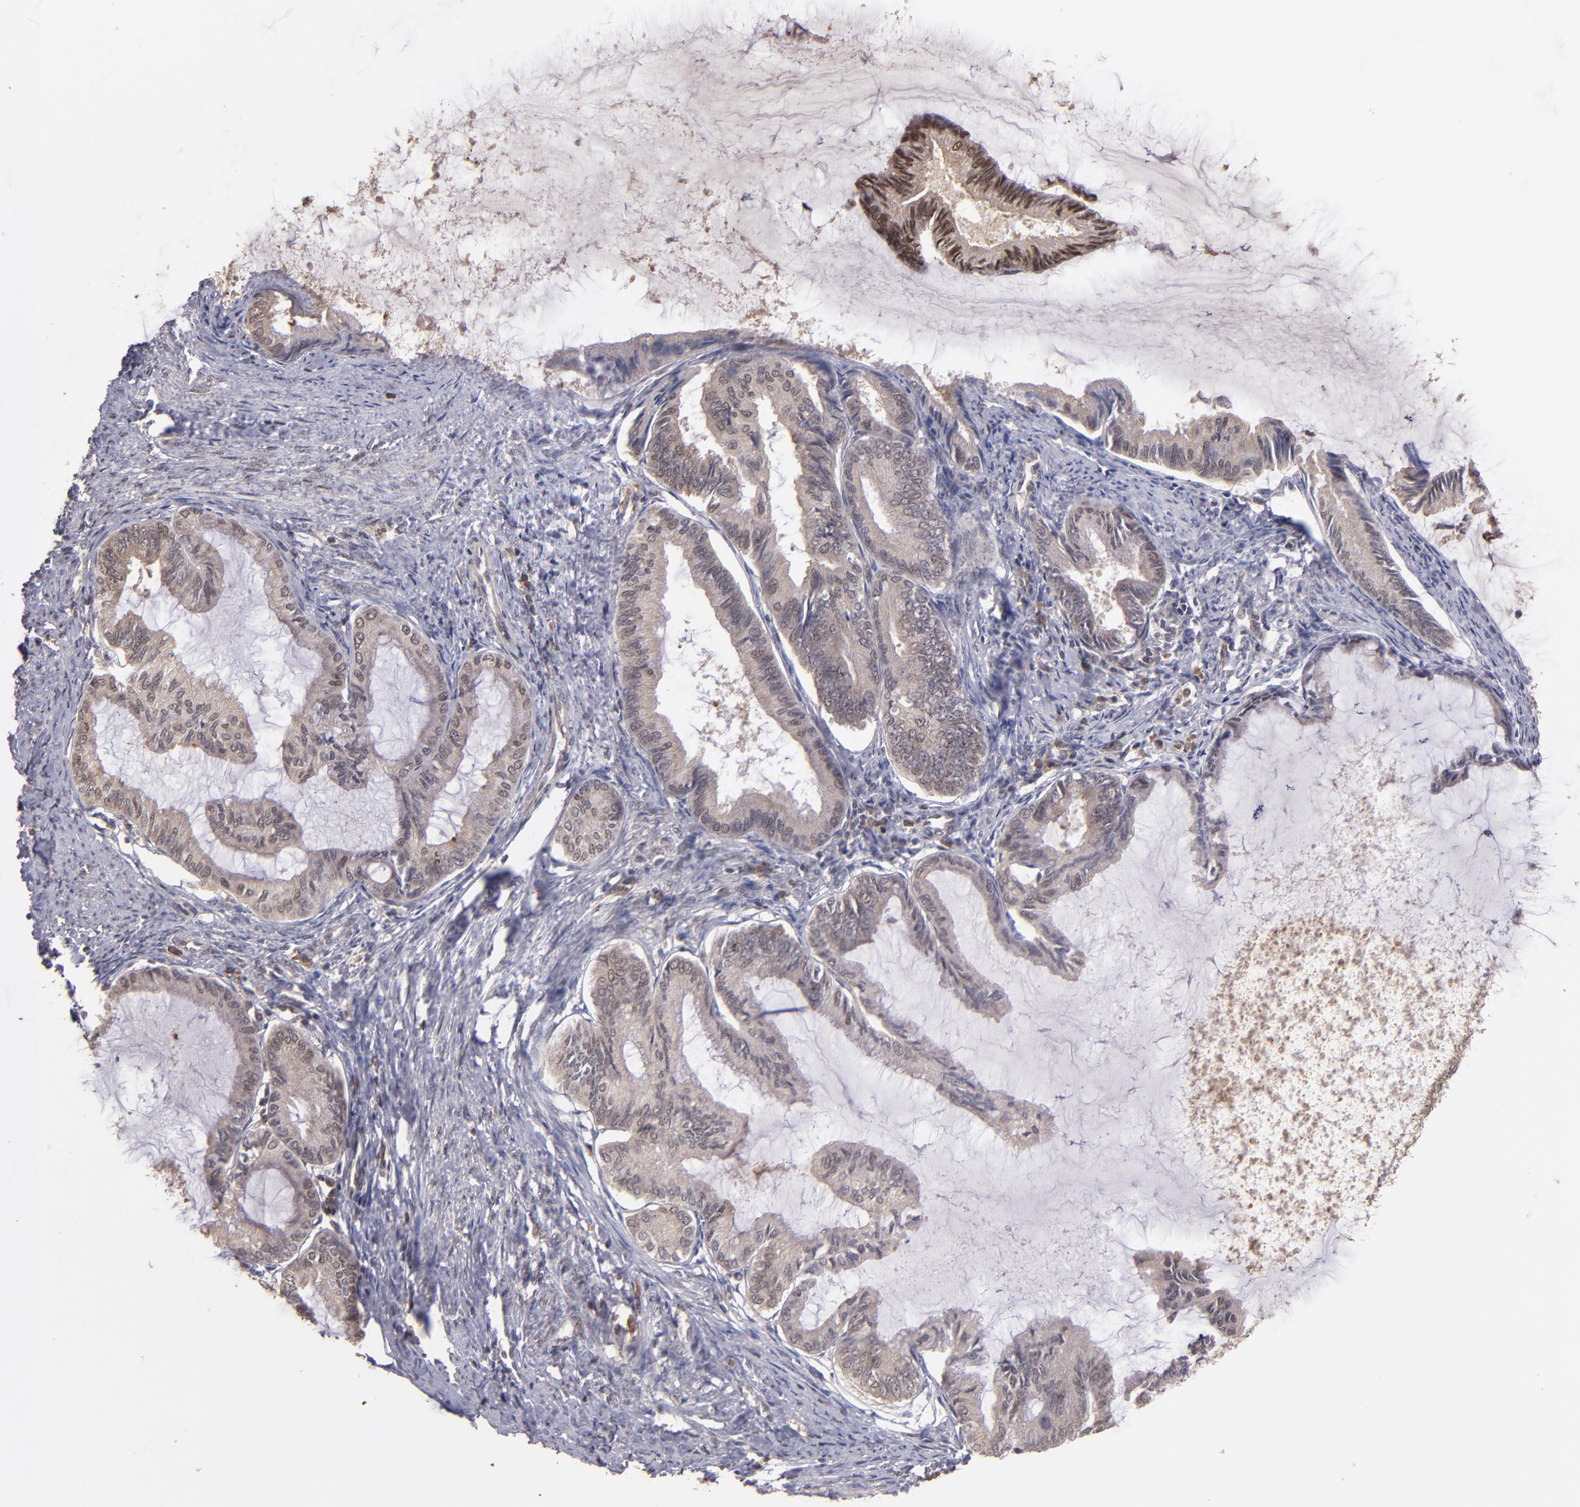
{"staining": {"intensity": "weak", "quantity": "25%-75%", "location": "nuclear"}, "tissue": "endometrial cancer", "cell_type": "Tumor cells", "image_type": "cancer", "snomed": [{"axis": "morphology", "description": "Adenocarcinoma, NOS"}, {"axis": "topography", "description": "Endometrium"}], "caption": "Immunohistochemical staining of human endometrial cancer (adenocarcinoma) demonstrates low levels of weak nuclear protein positivity in approximately 25%-75% of tumor cells. The protein is stained brown, and the nuclei are stained in blue (DAB (3,3'-diaminobenzidine) IHC with brightfield microscopy, high magnification).", "gene": "ABHD12B", "patient": {"sex": "female", "age": 86}}